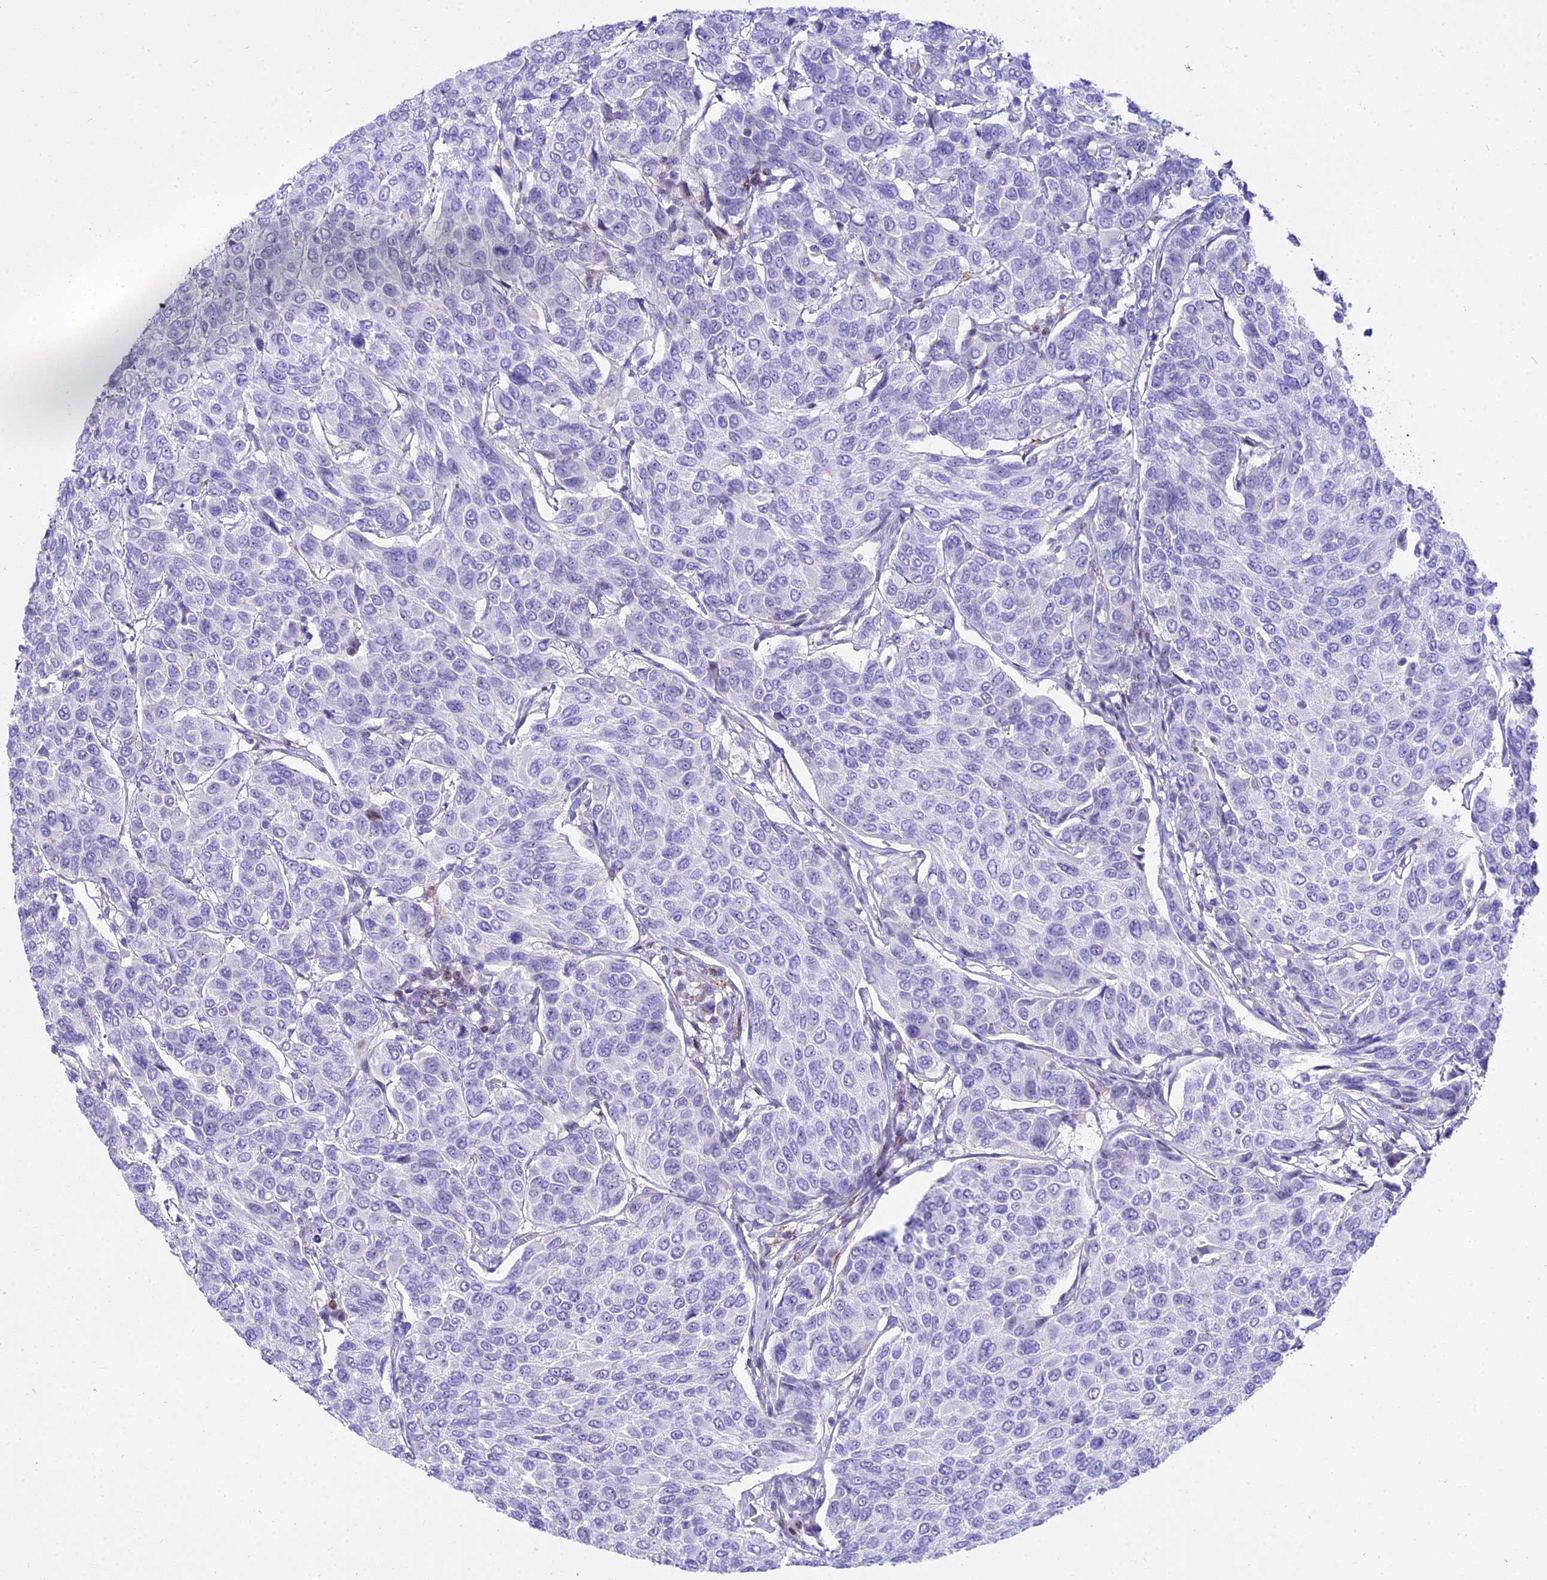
{"staining": {"intensity": "negative", "quantity": "none", "location": "none"}, "tissue": "breast cancer", "cell_type": "Tumor cells", "image_type": "cancer", "snomed": [{"axis": "morphology", "description": "Duct carcinoma"}, {"axis": "topography", "description": "Breast"}], "caption": "Human breast invasive ductal carcinoma stained for a protein using immunohistochemistry demonstrates no staining in tumor cells.", "gene": "DLX1", "patient": {"sex": "female", "age": 55}}